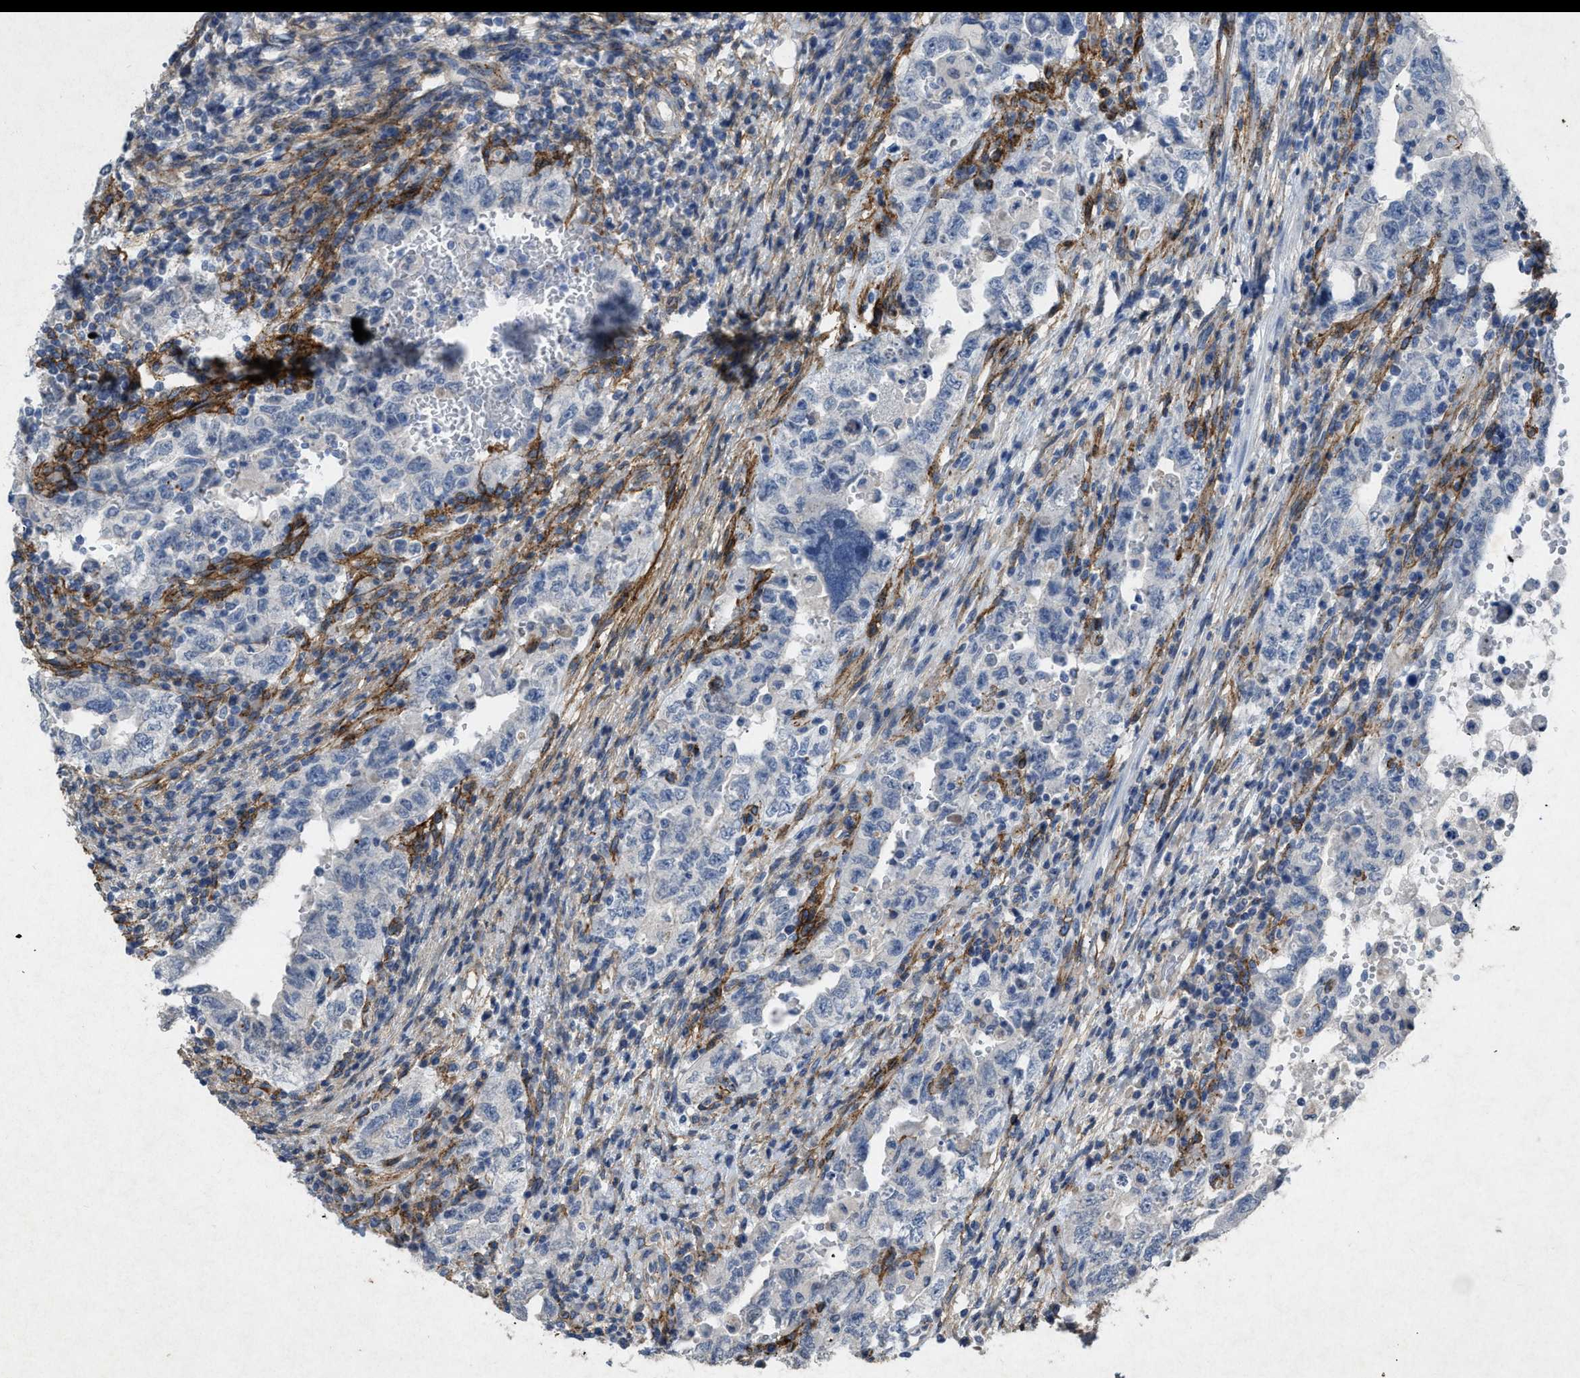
{"staining": {"intensity": "negative", "quantity": "none", "location": "none"}, "tissue": "testis cancer", "cell_type": "Tumor cells", "image_type": "cancer", "snomed": [{"axis": "morphology", "description": "Carcinoma, Embryonal, NOS"}, {"axis": "topography", "description": "Testis"}], "caption": "Immunohistochemistry micrograph of human testis cancer stained for a protein (brown), which demonstrates no expression in tumor cells.", "gene": "PDGFRA", "patient": {"sex": "male", "age": 26}}